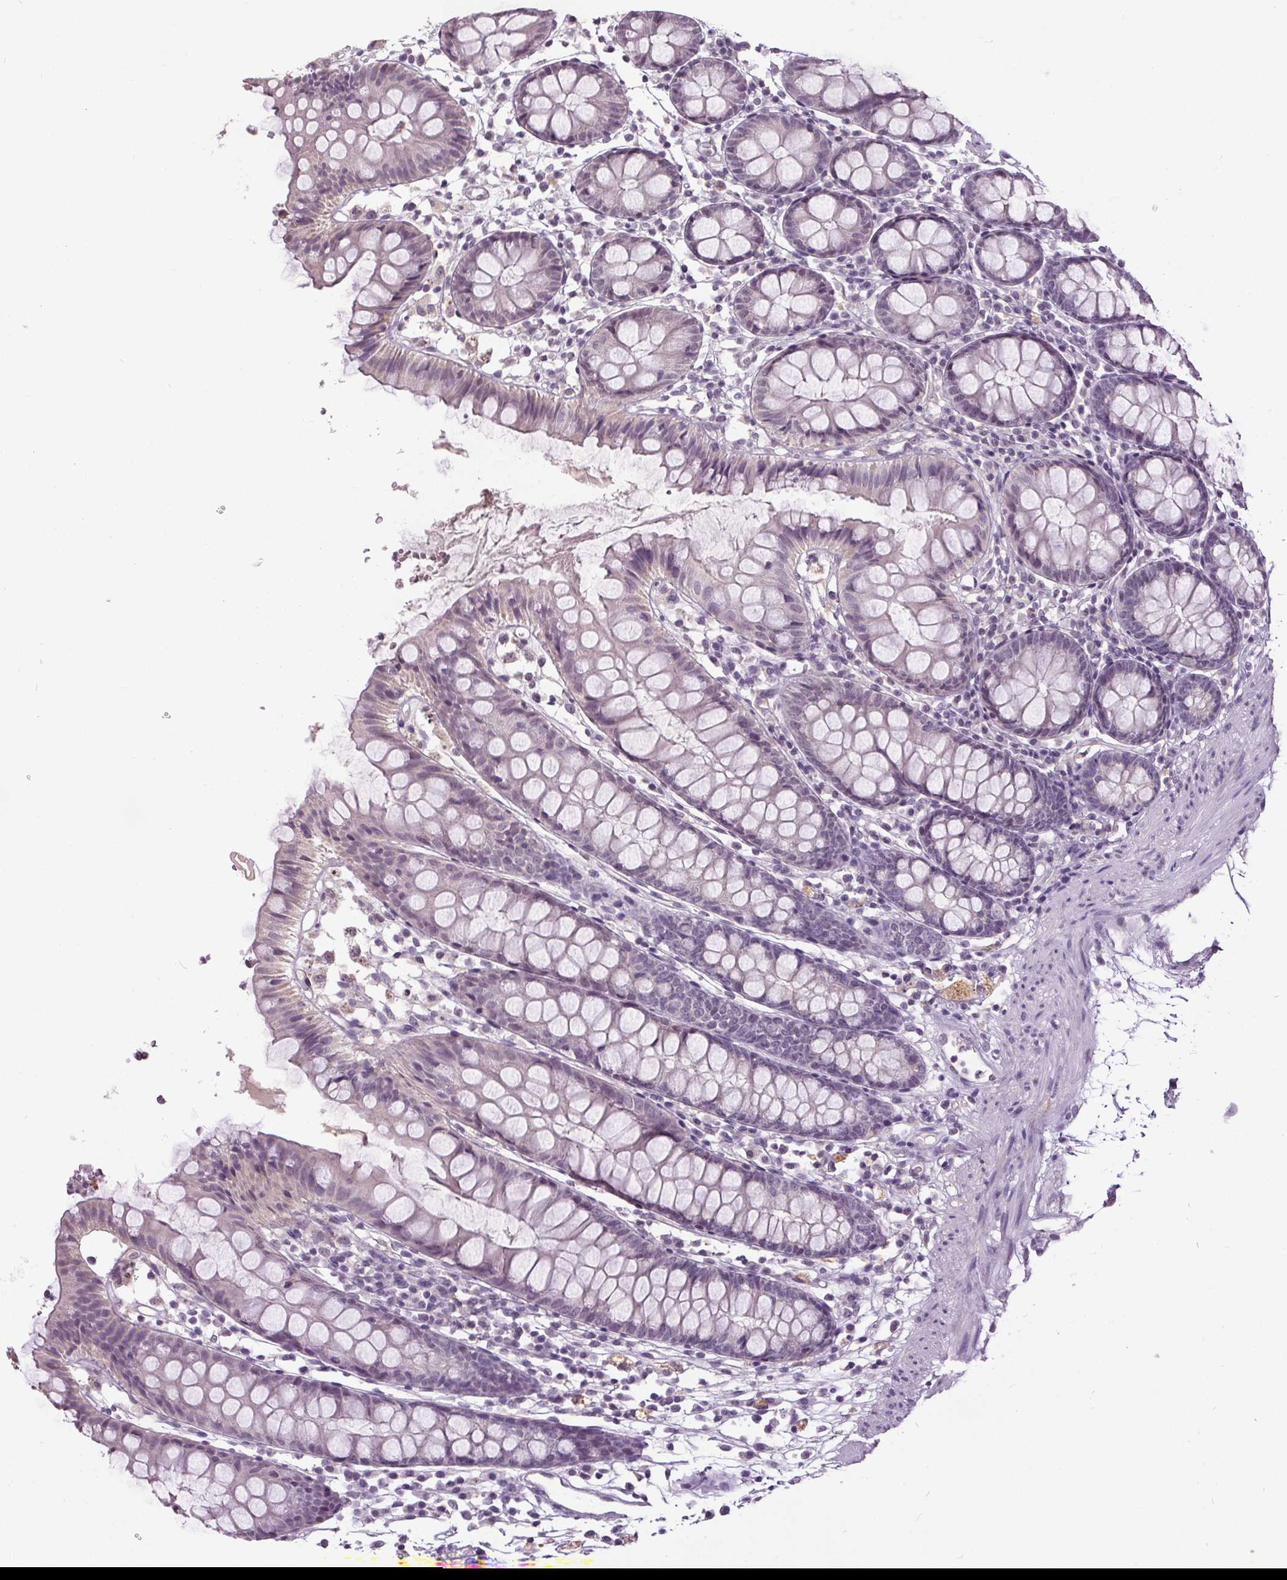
{"staining": {"intensity": "negative", "quantity": "none", "location": "none"}, "tissue": "colon", "cell_type": "Endothelial cells", "image_type": "normal", "snomed": [{"axis": "morphology", "description": "Normal tissue, NOS"}, {"axis": "topography", "description": "Colon"}], "caption": "This is an immunohistochemistry histopathology image of benign human colon. There is no staining in endothelial cells.", "gene": "SLC2A9", "patient": {"sex": "female", "age": 84}}